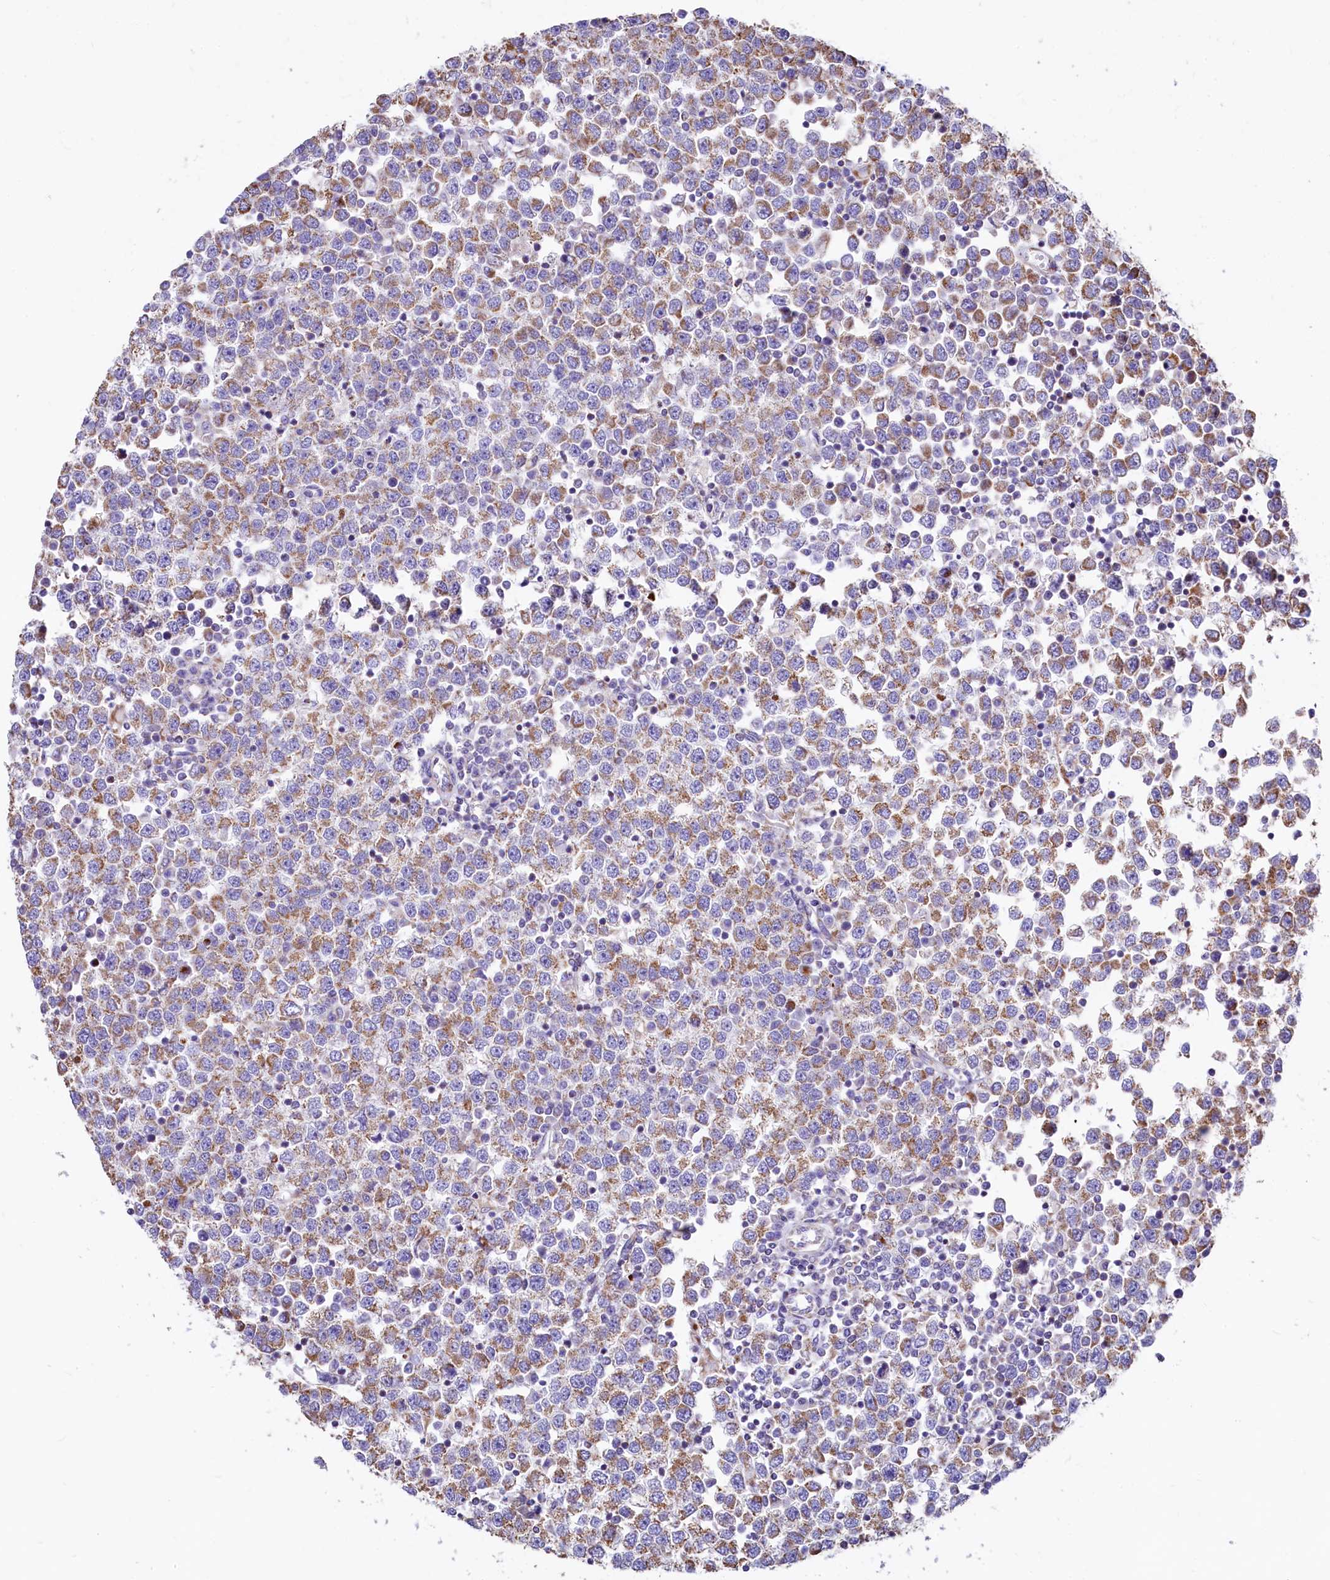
{"staining": {"intensity": "moderate", "quantity": "25%-75%", "location": "cytoplasmic/membranous"}, "tissue": "testis cancer", "cell_type": "Tumor cells", "image_type": "cancer", "snomed": [{"axis": "morphology", "description": "Seminoma, NOS"}, {"axis": "topography", "description": "Testis"}], "caption": "An image of human testis cancer stained for a protein shows moderate cytoplasmic/membranous brown staining in tumor cells.", "gene": "VWCE", "patient": {"sex": "male", "age": 65}}